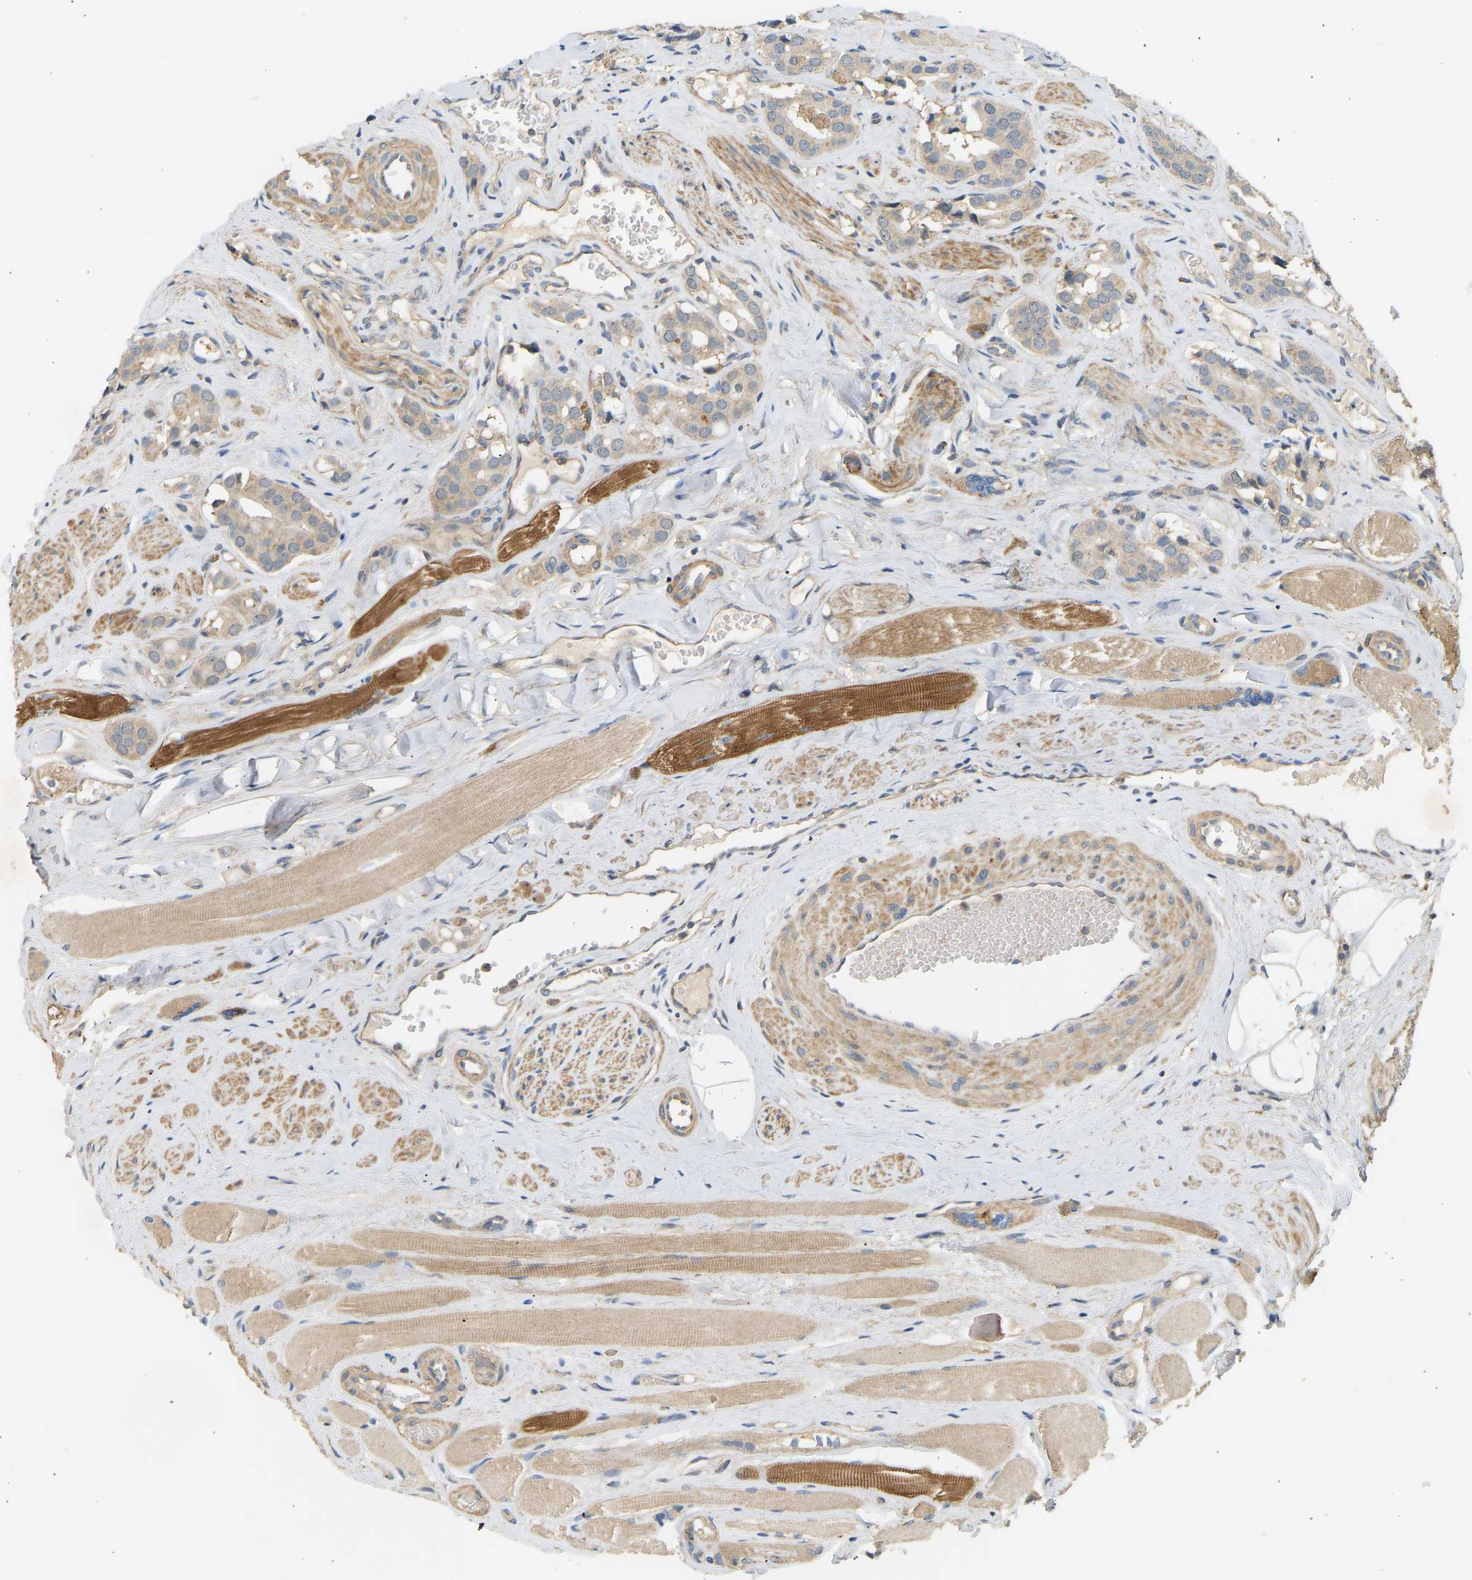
{"staining": {"intensity": "weak", "quantity": ">75%", "location": "cytoplasmic/membranous"}, "tissue": "prostate cancer", "cell_type": "Tumor cells", "image_type": "cancer", "snomed": [{"axis": "morphology", "description": "Adenocarcinoma, High grade"}, {"axis": "topography", "description": "Prostate"}], "caption": "A high-resolution photomicrograph shows IHC staining of high-grade adenocarcinoma (prostate), which exhibits weak cytoplasmic/membranous positivity in approximately >75% of tumor cells. (Brightfield microscopy of DAB IHC at high magnification).", "gene": "RGL1", "patient": {"sex": "male", "age": 52}}